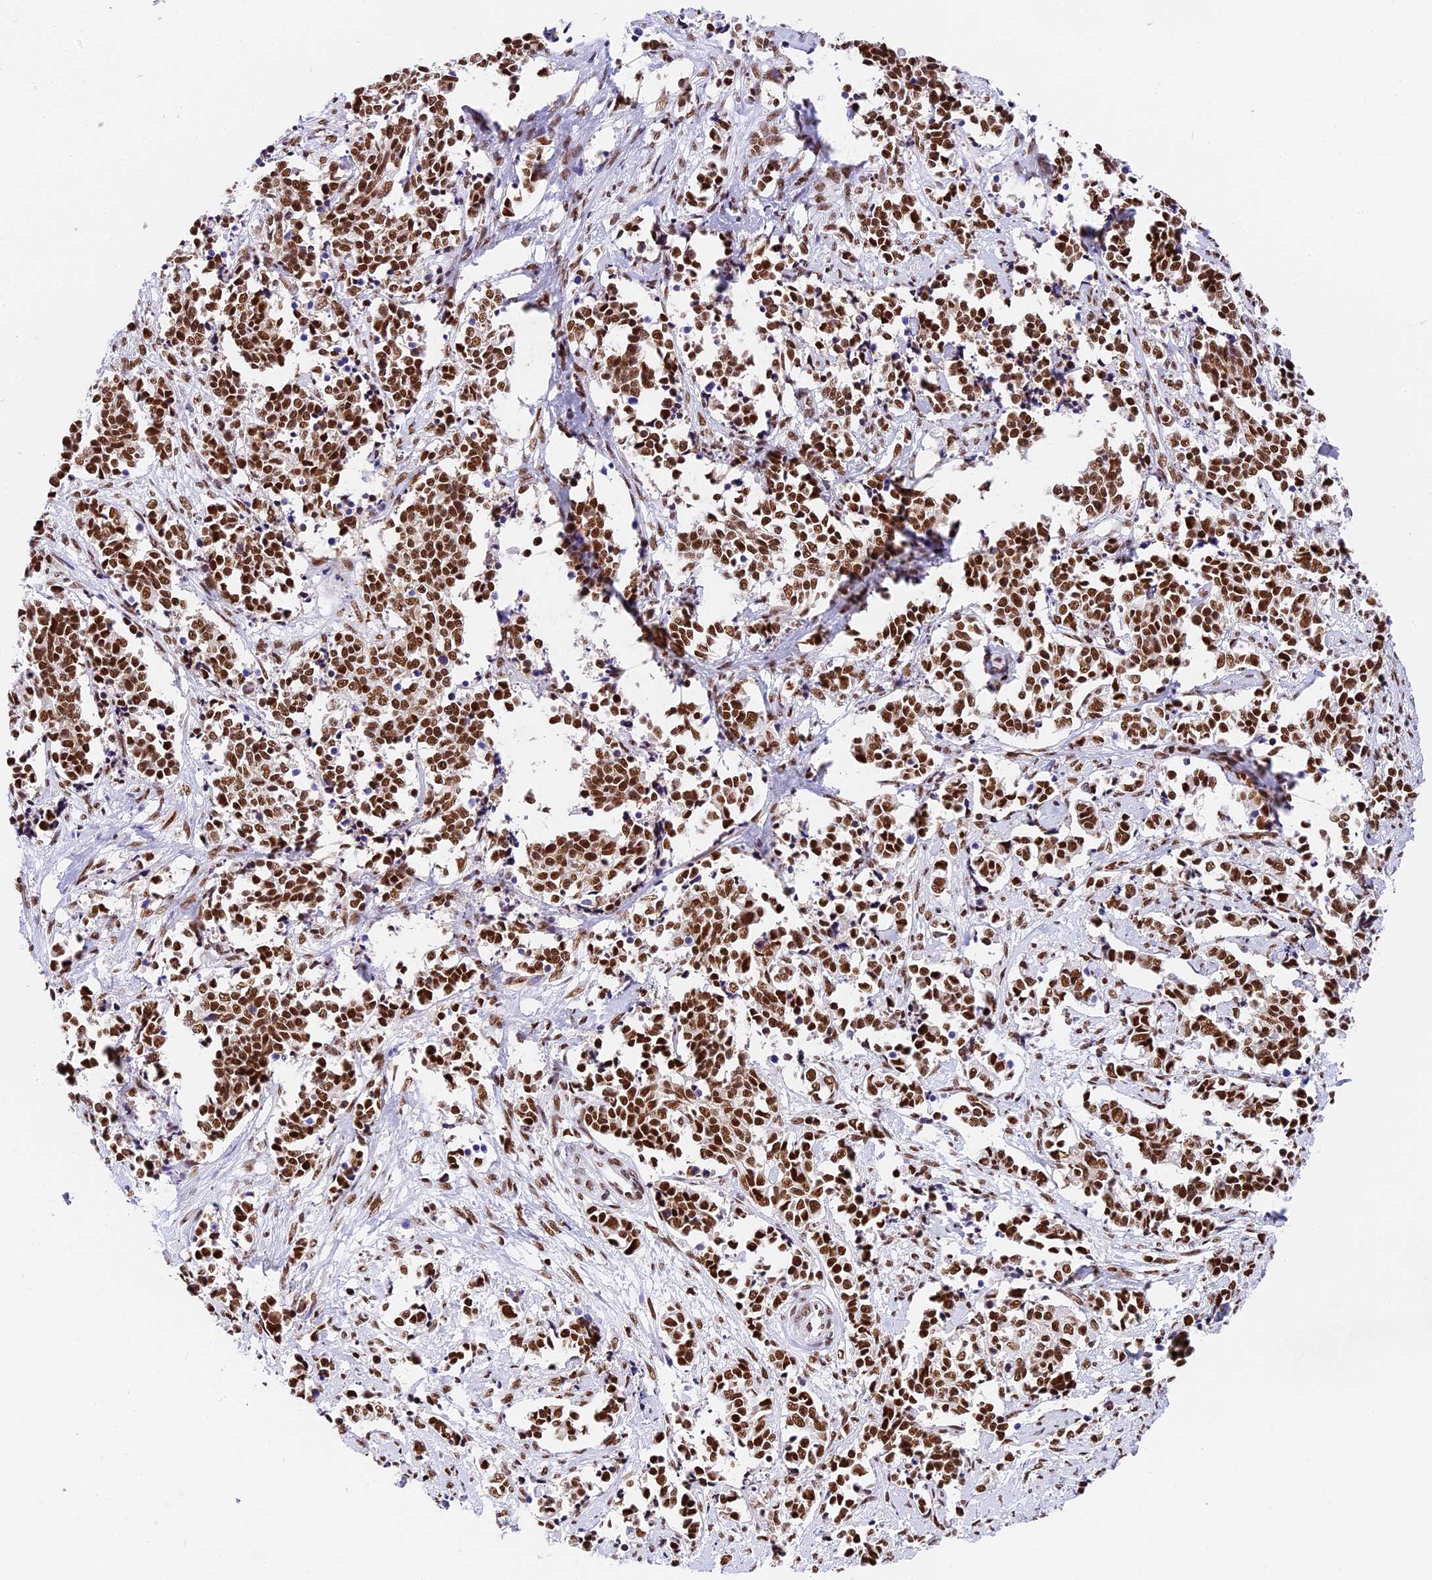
{"staining": {"intensity": "strong", "quantity": ">75%", "location": "nuclear"}, "tissue": "cervical cancer", "cell_type": "Tumor cells", "image_type": "cancer", "snomed": [{"axis": "morphology", "description": "Normal tissue, NOS"}, {"axis": "morphology", "description": "Squamous cell carcinoma, NOS"}, {"axis": "topography", "description": "Cervix"}], "caption": "Immunohistochemical staining of human cervical cancer displays strong nuclear protein staining in about >75% of tumor cells.", "gene": "SBNO1", "patient": {"sex": "female", "age": 35}}